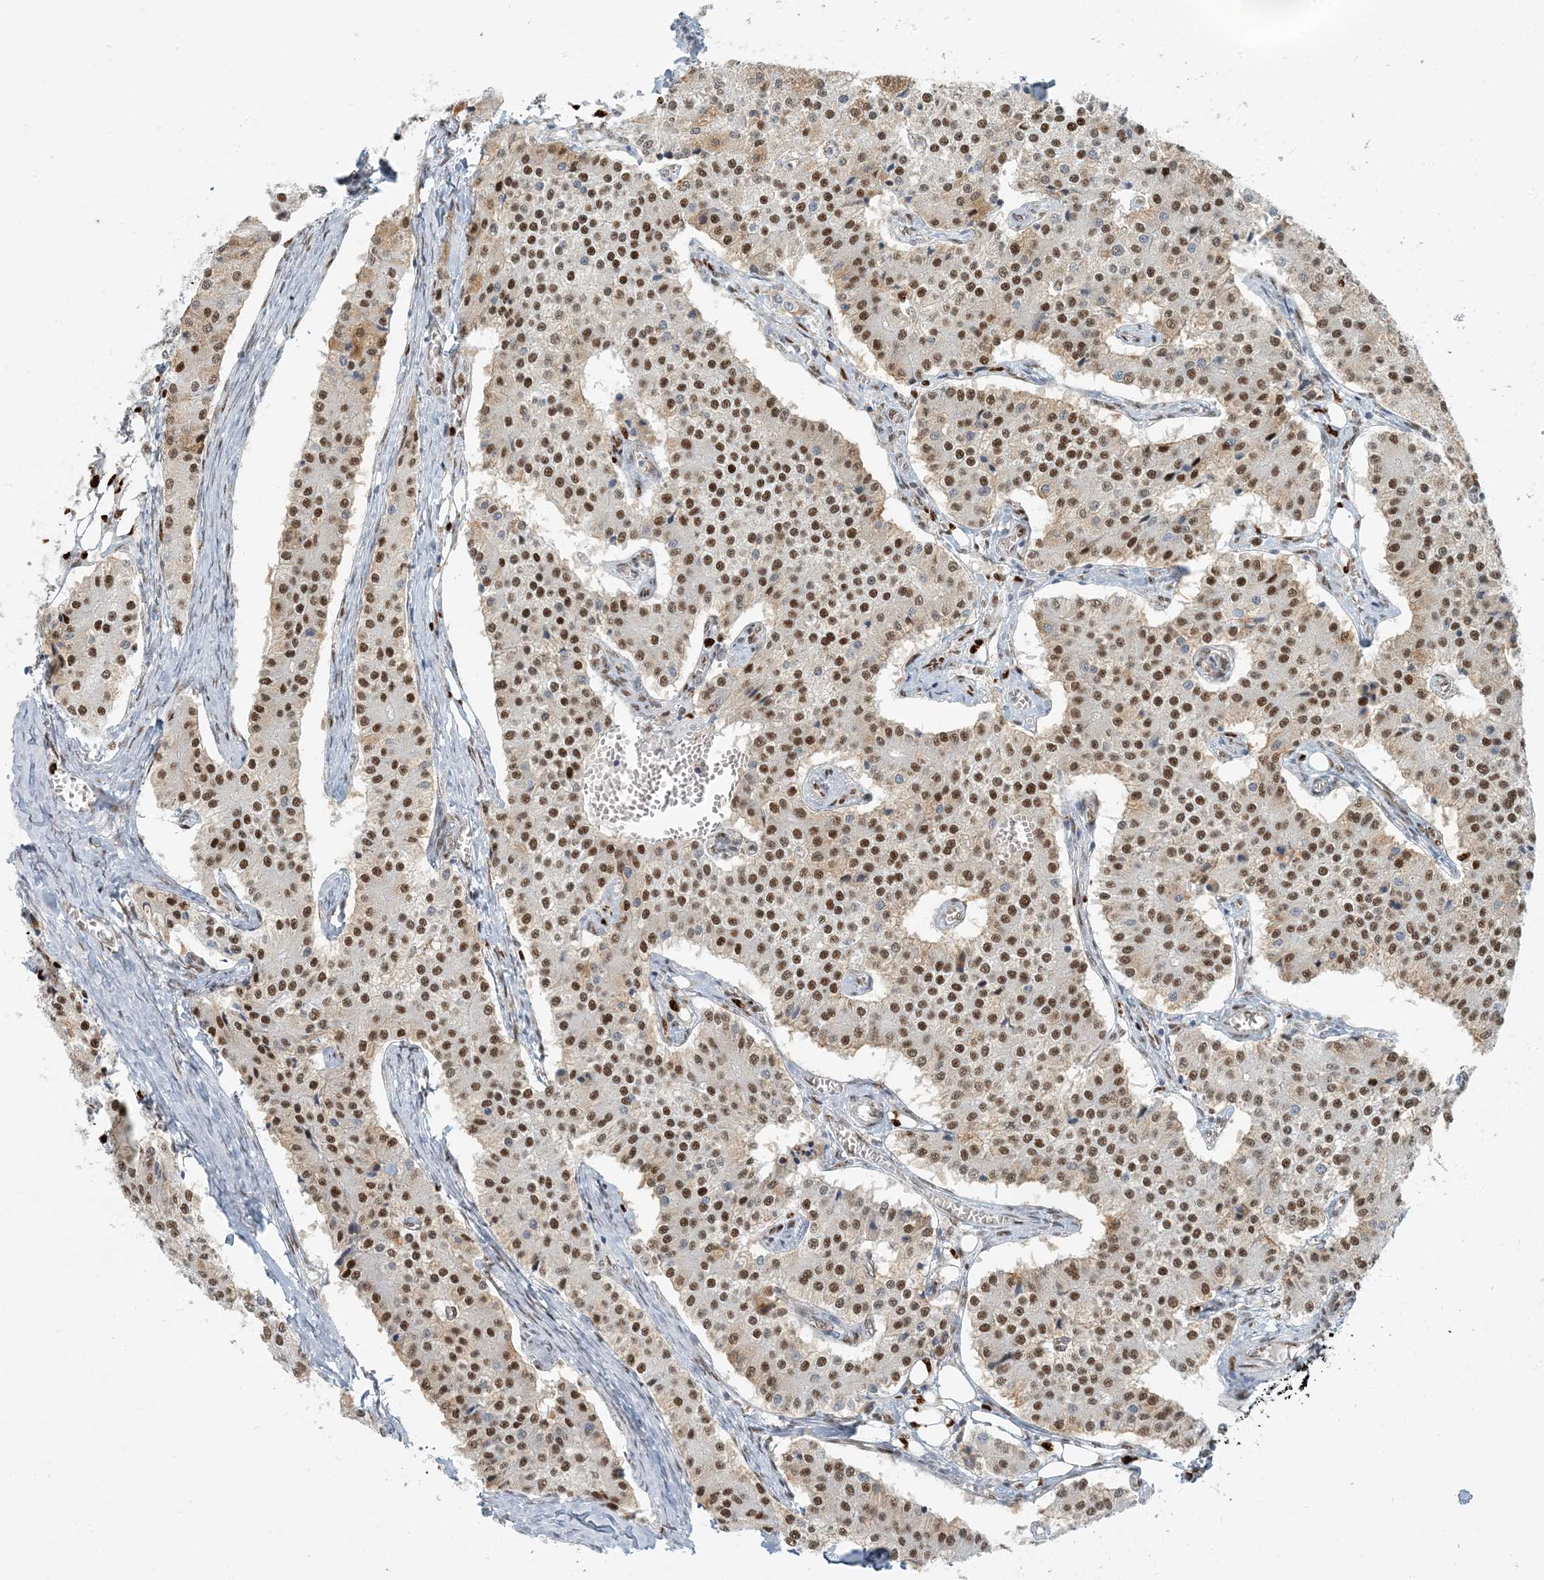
{"staining": {"intensity": "moderate", "quantity": ">75%", "location": "nuclear"}, "tissue": "carcinoid", "cell_type": "Tumor cells", "image_type": "cancer", "snomed": [{"axis": "morphology", "description": "Carcinoid, malignant, NOS"}, {"axis": "topography", "description": "Colon"}], "caption": "Immunohistochemistry (IHC) (DAB (3,3'-diaminobenzidine)) staining of malignant carcinoid demonstrates moderate nuclear protein positivity in about >75% of tumor cells.", "gene": "AK9", "patient": {"sex": "female", "age": 52}}